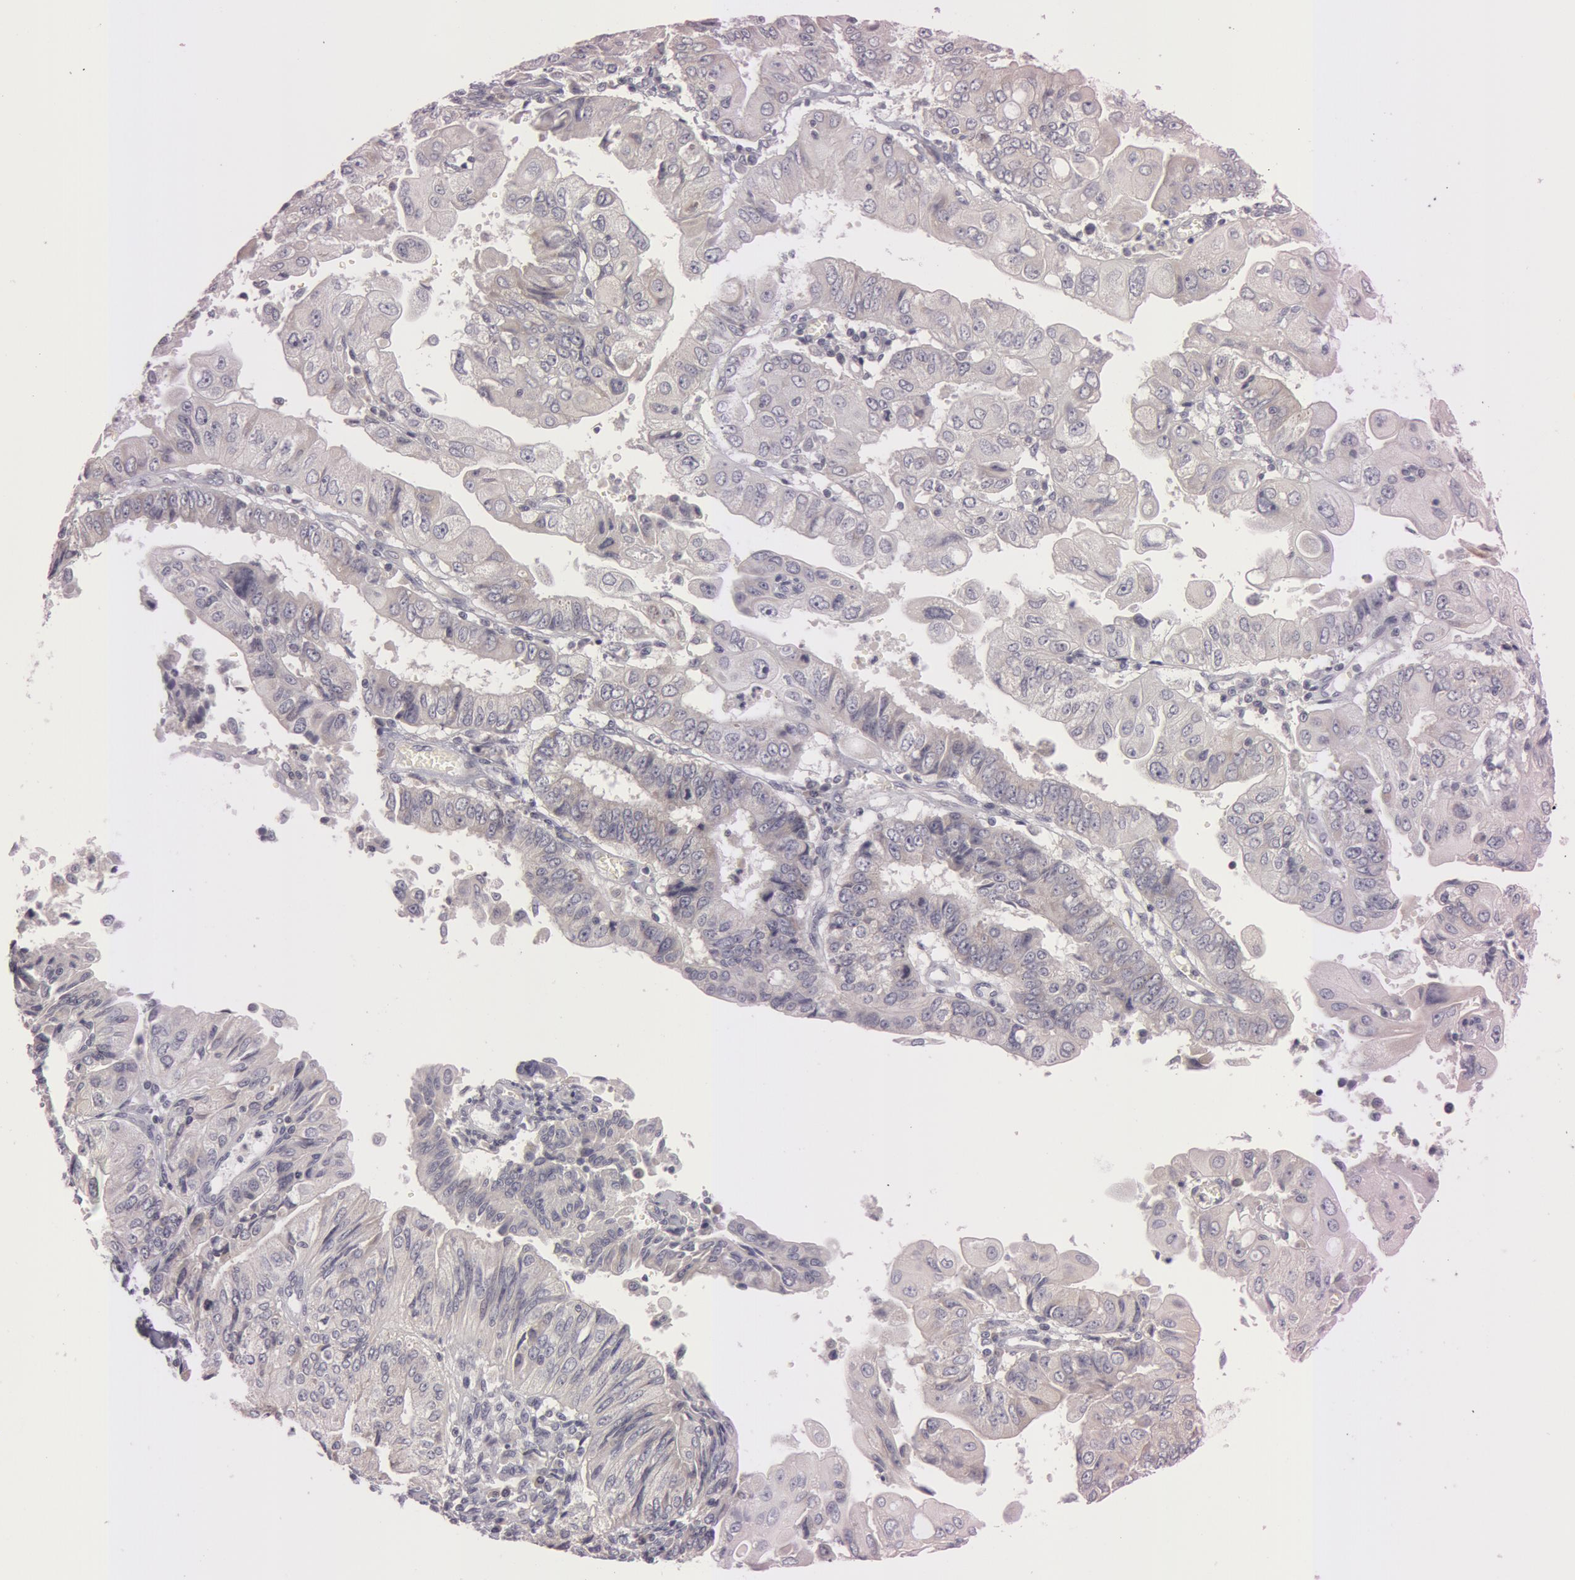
{"staining": {"intensity": "weak", "quantity": "<25%", "location": "cytoplasmic/membranous"}, "tissue": "endometrial cancer", "cell_type": "Tumor cells", "image_type": "cancer", "snomed": [{"axis": "morphology", "description": "Adenocarcinoma, NOS"}, {"axis": "topography", "description": "Endometrium"}], "caption": "IHC image of neoplastic tissue: endometrial cancer stained with DAB displays no significant protein staining in tumor cells.", "gene": "RALGAPA1", "patient": {"sex": "female", "age": 75}}